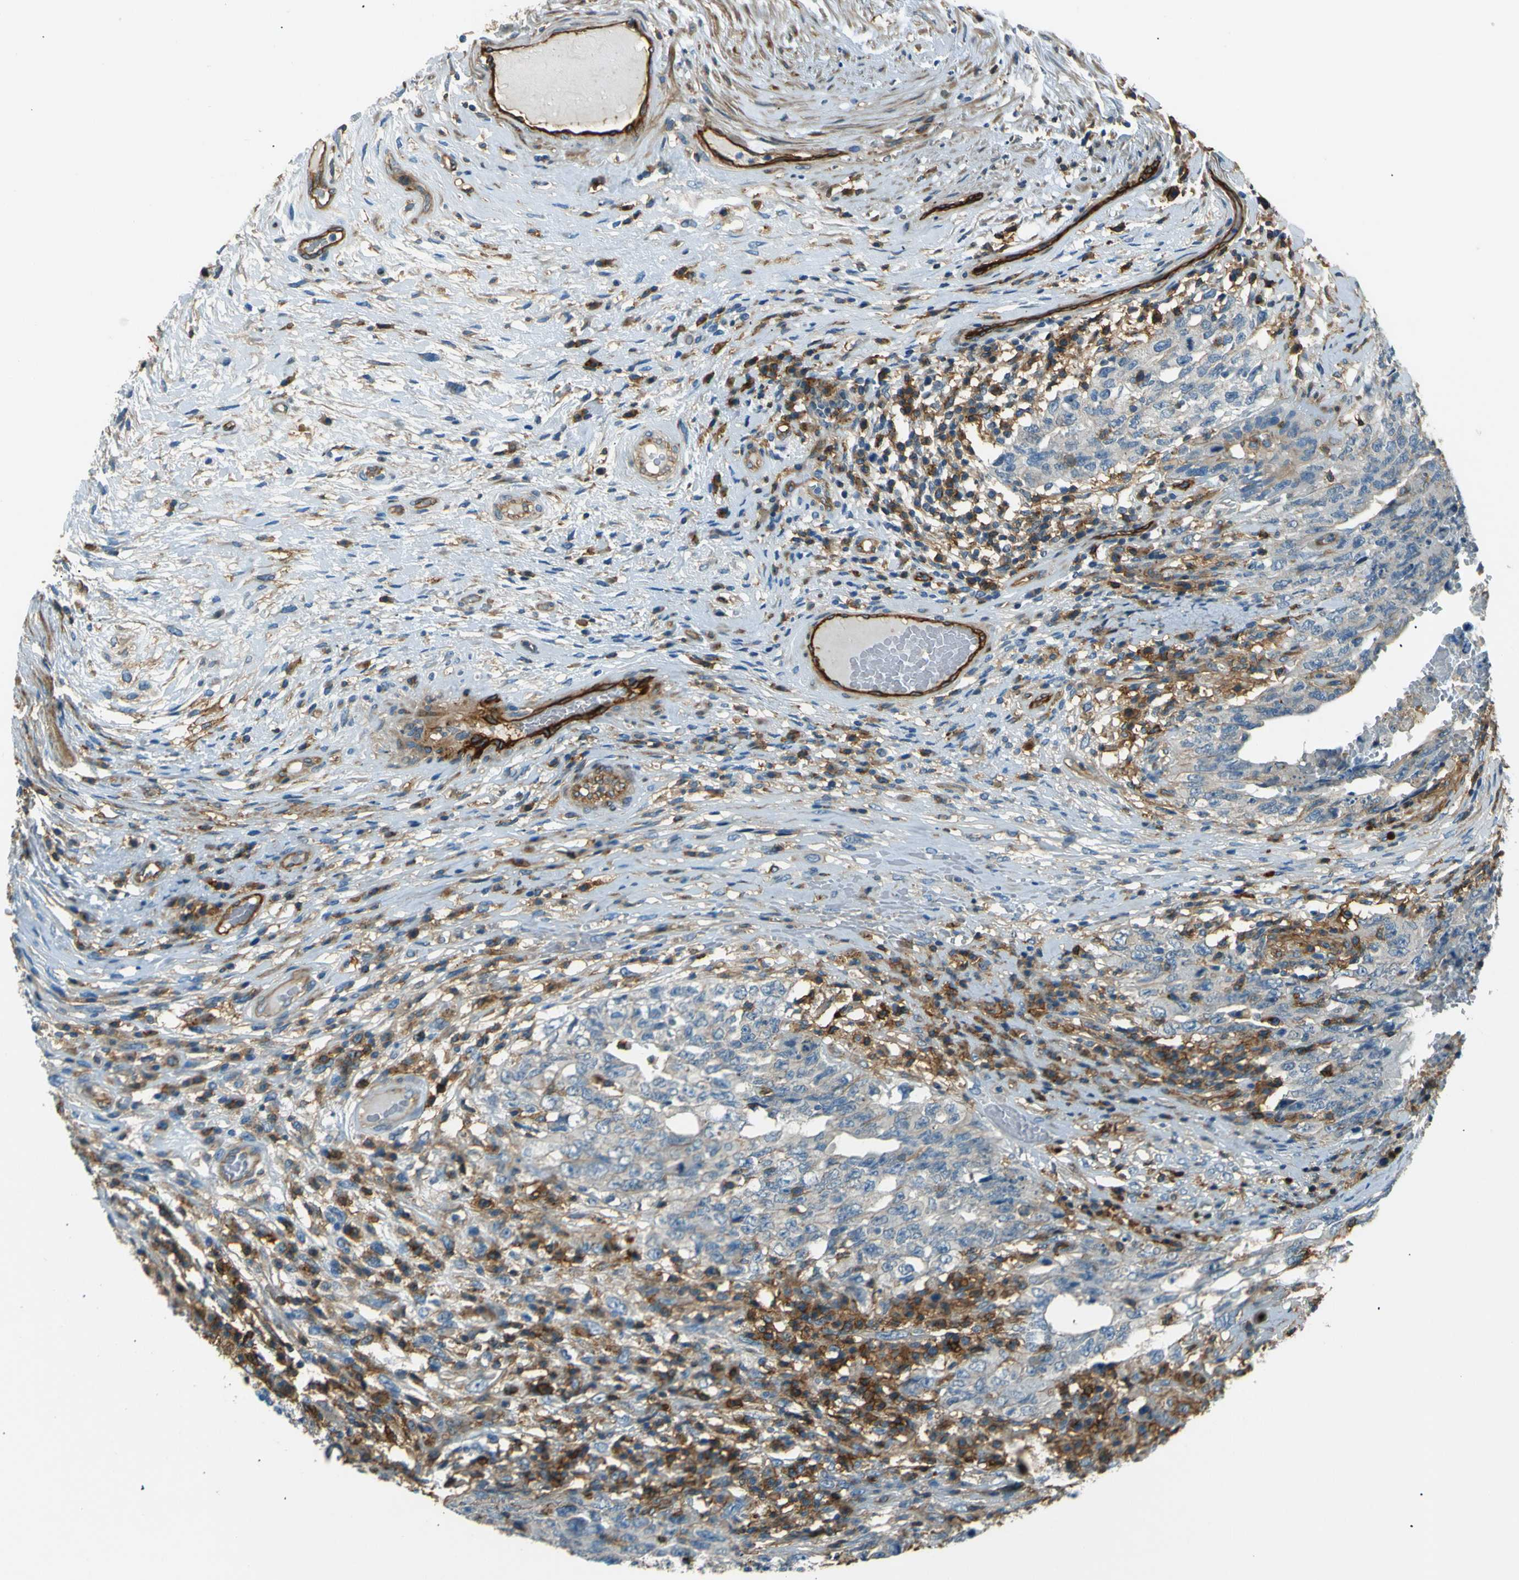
{"staining": {"intensity": "moderate", "quantity": "<25%", "location": "cytoplasmic/membranous"}, "tissue": "testis cancer", "cell_type": "Tumor cells", "image_type": "cancer", "snomed": [{"axis": "morphology", "description": "Carcinoma, Embryonal, NOS"}, {"axis": "topography", "description": "Testis"}], "caption": "Immunohistochemistry of testis cancer exhibits low levels of moderate cytoplasmic/membranous positivity in approximately <25% of tumor cells.", "gene": "ENTPD1", "patient": {"sex": "male", "age": 26}}